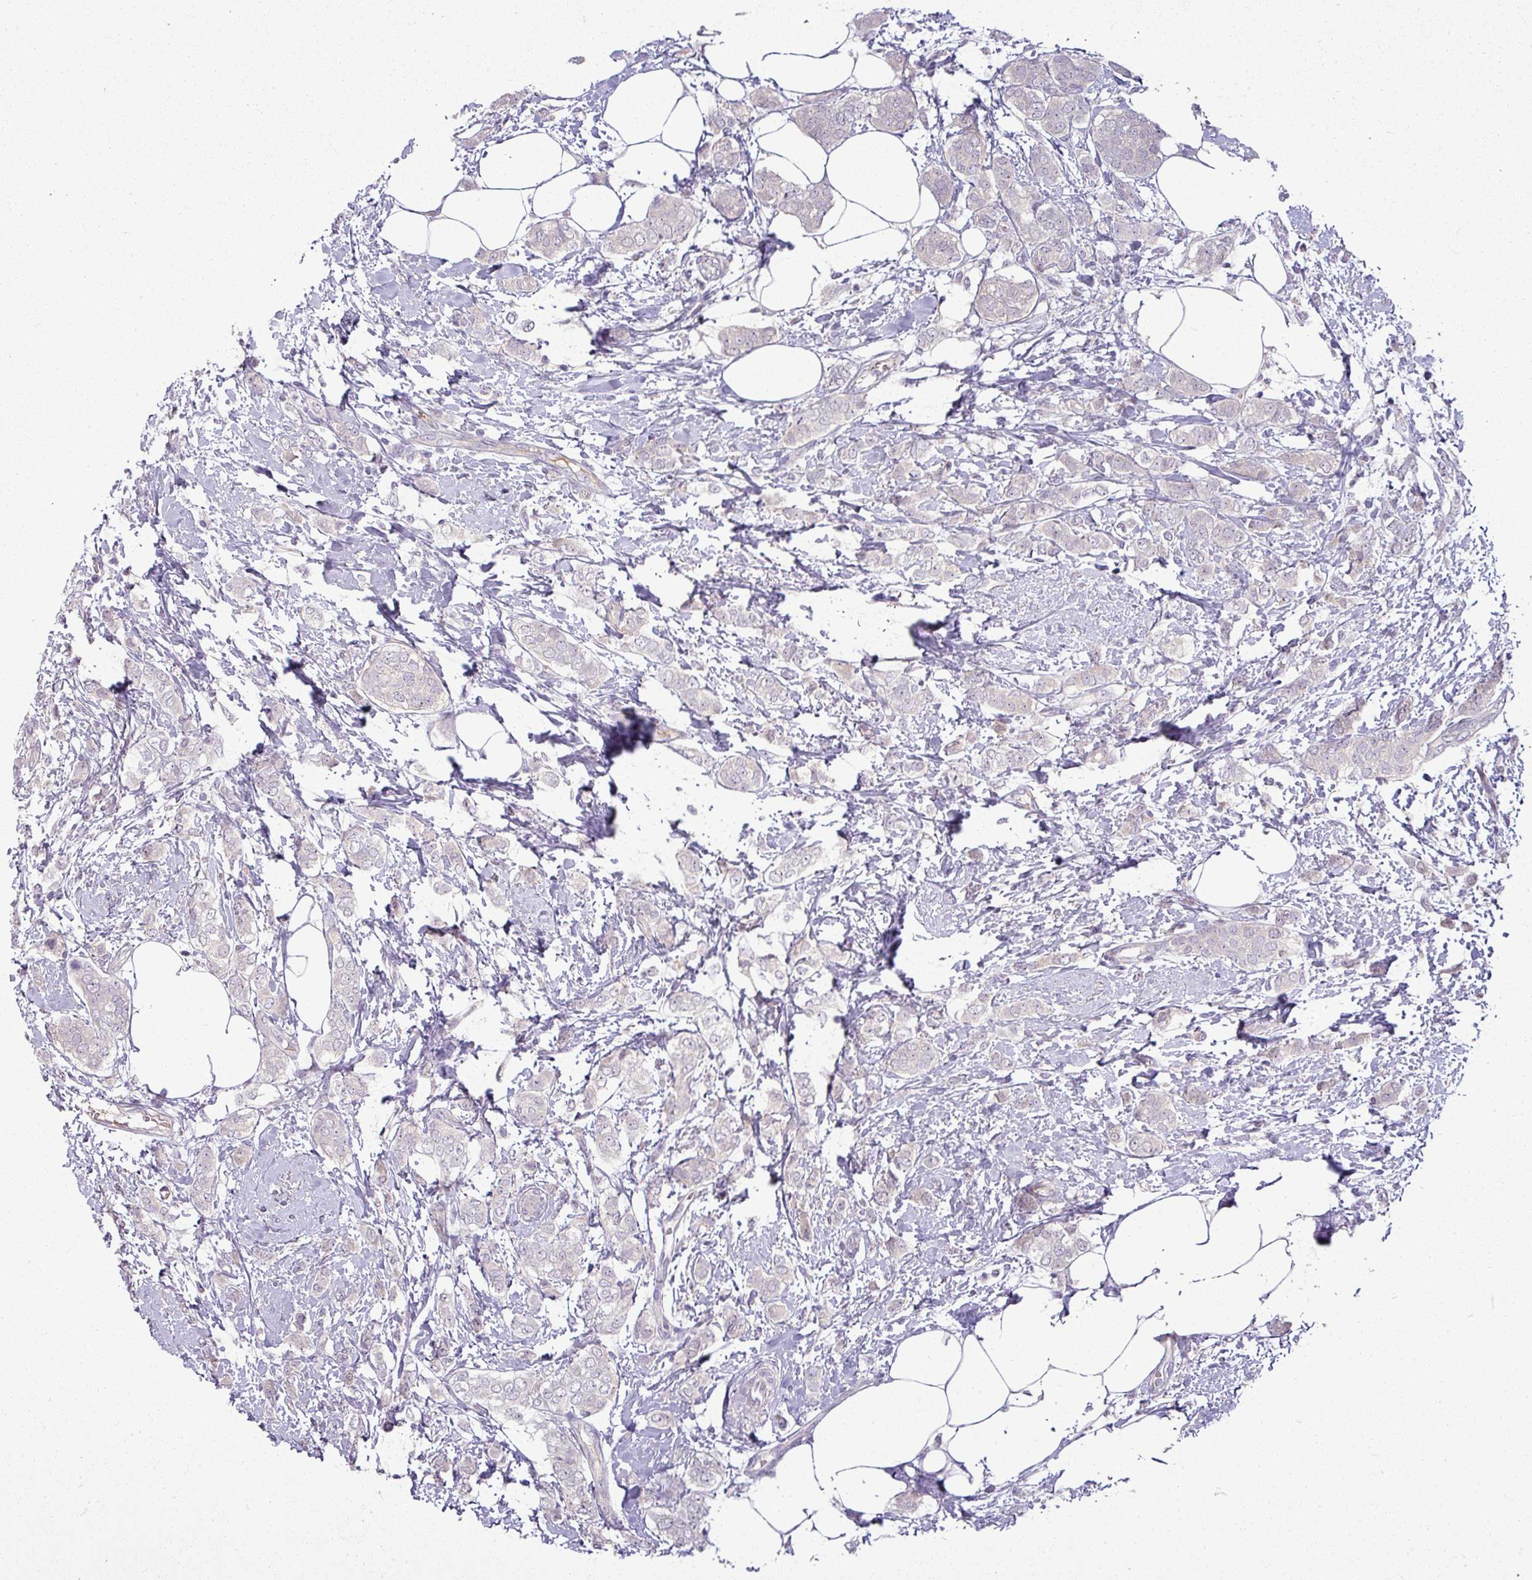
{"staining": {"intensity": "negative", "quantity": "none", "location": "none"}, "tissue": "breast cancer", "cell_type": "Tumor cells", "image_type": "cancer", "snomed": [{"axis": "morphology", "description": "Duct carcinoma"}, {"axis": "topography", "description": "Breast"}], "caption": "Tumor cells are negative for protein expression in human breast cancer. The staining was performed using DAB to visualize the protein expression in brown, while the nuclei were stained in blue with hematoxylin (Magnification: 20x).", "gene": "APOM", "patient": {"sex": "female", "age": 72}}